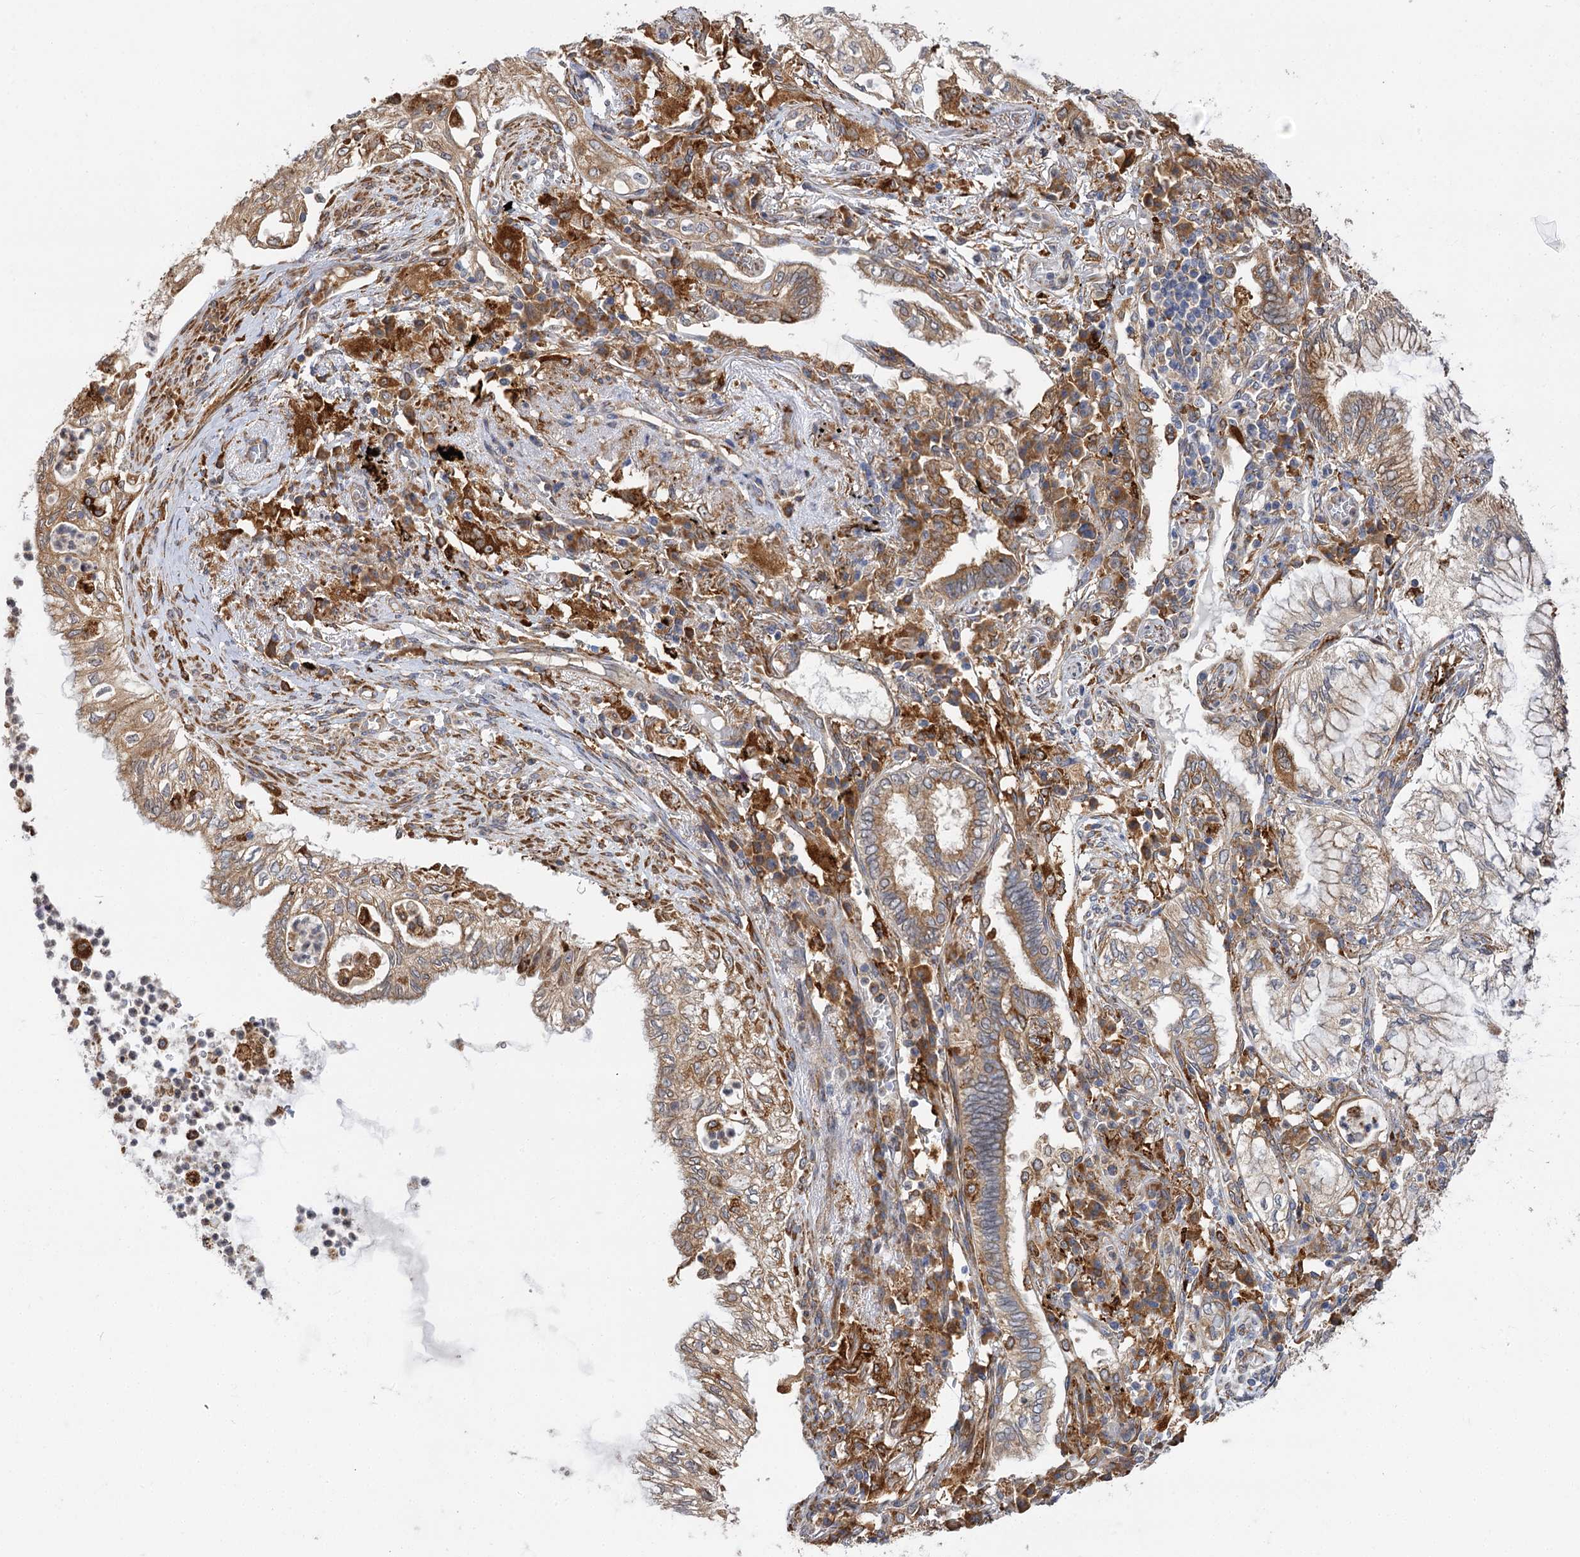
{"staining": {"intensity": "moderate", "quantity": ">75%", "location": "cytoplasmic/membranous"}, "tissue": "lung cancer", "cell_type": "Tumor cells", "image_type": "cancer", "snomed": [{"axis": "morphology", "description": "Adenocarcinoma, NOS"}, {"axis": "topography", "description": "Lung"}], "caption": "Brown immunohistochemical staining in lung cancer (adenocarcinoma) demonstrates moderate cytoplasmic/membranous staining in approximately >75% of tumor cells. Using DAB (3,3'-diaminobenzidine) (brown) and hematoxylin (blue) stains, captured at high magnification using brightfield microscopy.", "gene": "PPIP5K2", "patient": {"sex": "female", "age": 70}}